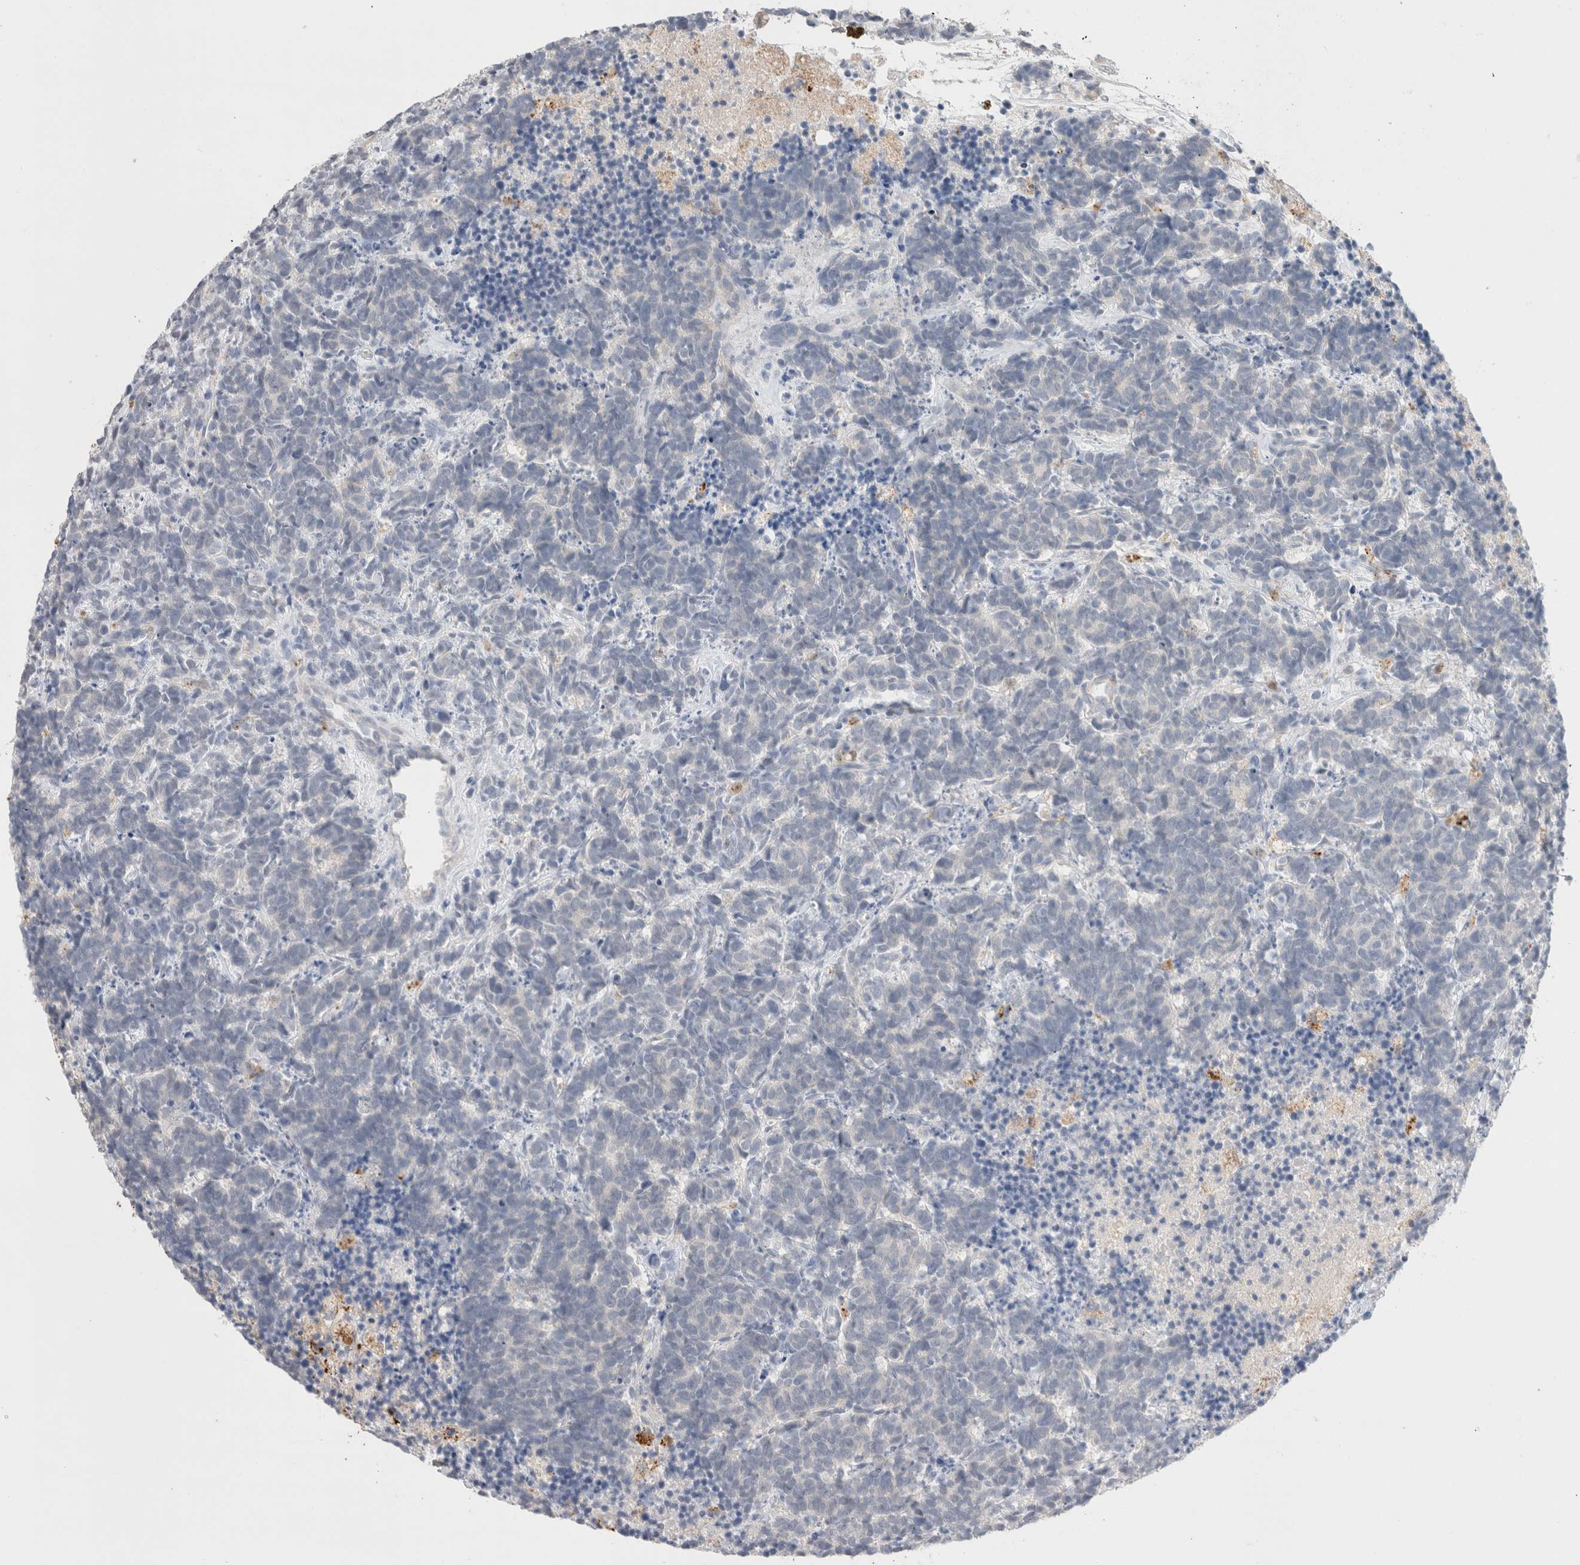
{"staining": {"intensity": "negative", "quantity": "none", "location": "none"}, "tissue": "carcinoid", "cell_type": "Tumor cells", "image_type": "cancer", "snomed": [{"axis": "morphology", "description": "Carcinoma, NOS"}, {"axis": "morphology", "description": "Carcinoid, malignant, NOS"}, {"axis": "topography", "description": "Urinary bladder"}], "caption": "DAB immunohistochemical staining of carcinoid shows no significant staining in tumor cells. The staining is performed using DAB (3,3'-diaminobenzidine) brown chromogen with nuclei counter-stained in using hematoxylin.", "gene": "HPGDS", "patient": {"sex": "male", "age": 57}}